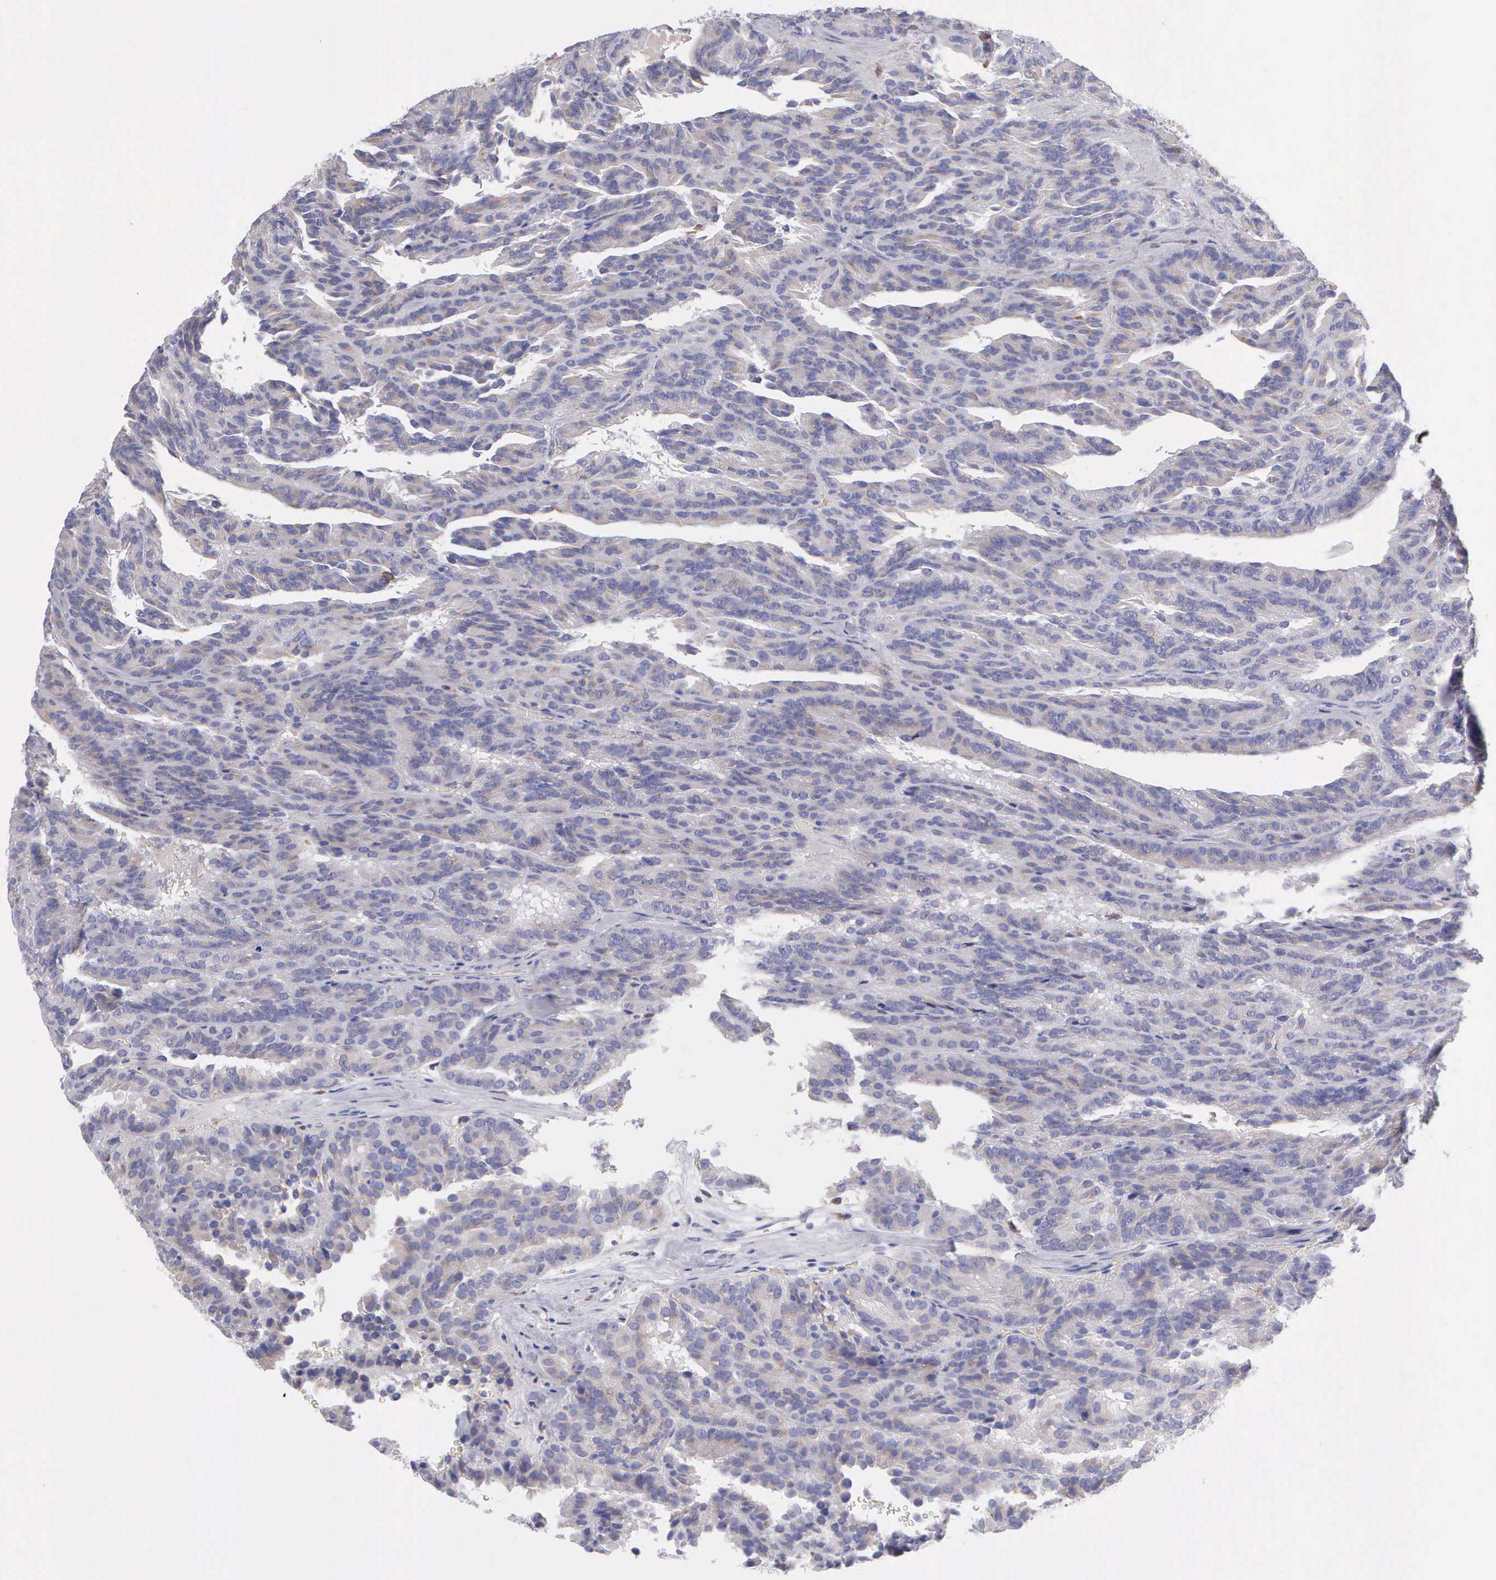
{"staining": {"intensity": "weak", "quantity": "<25%", "location": "cytoplasmic/membranous"}, "tissue": "renal cancer", "cell_type": "Tumor cells", "image_type": "cancer", "snomed": [{"axis": "morphology", "description": "Adenocarcinoma, NOS"}, {"axis": "topography", "description": "Kidney"}], "caption": "This is a micrograph of immunohistochemistry (IHC) staining of renal cancer, which shows no staining in tumor cells.", "gene": "TYRP1", "patient": {"sex": "male", "age": 46}}